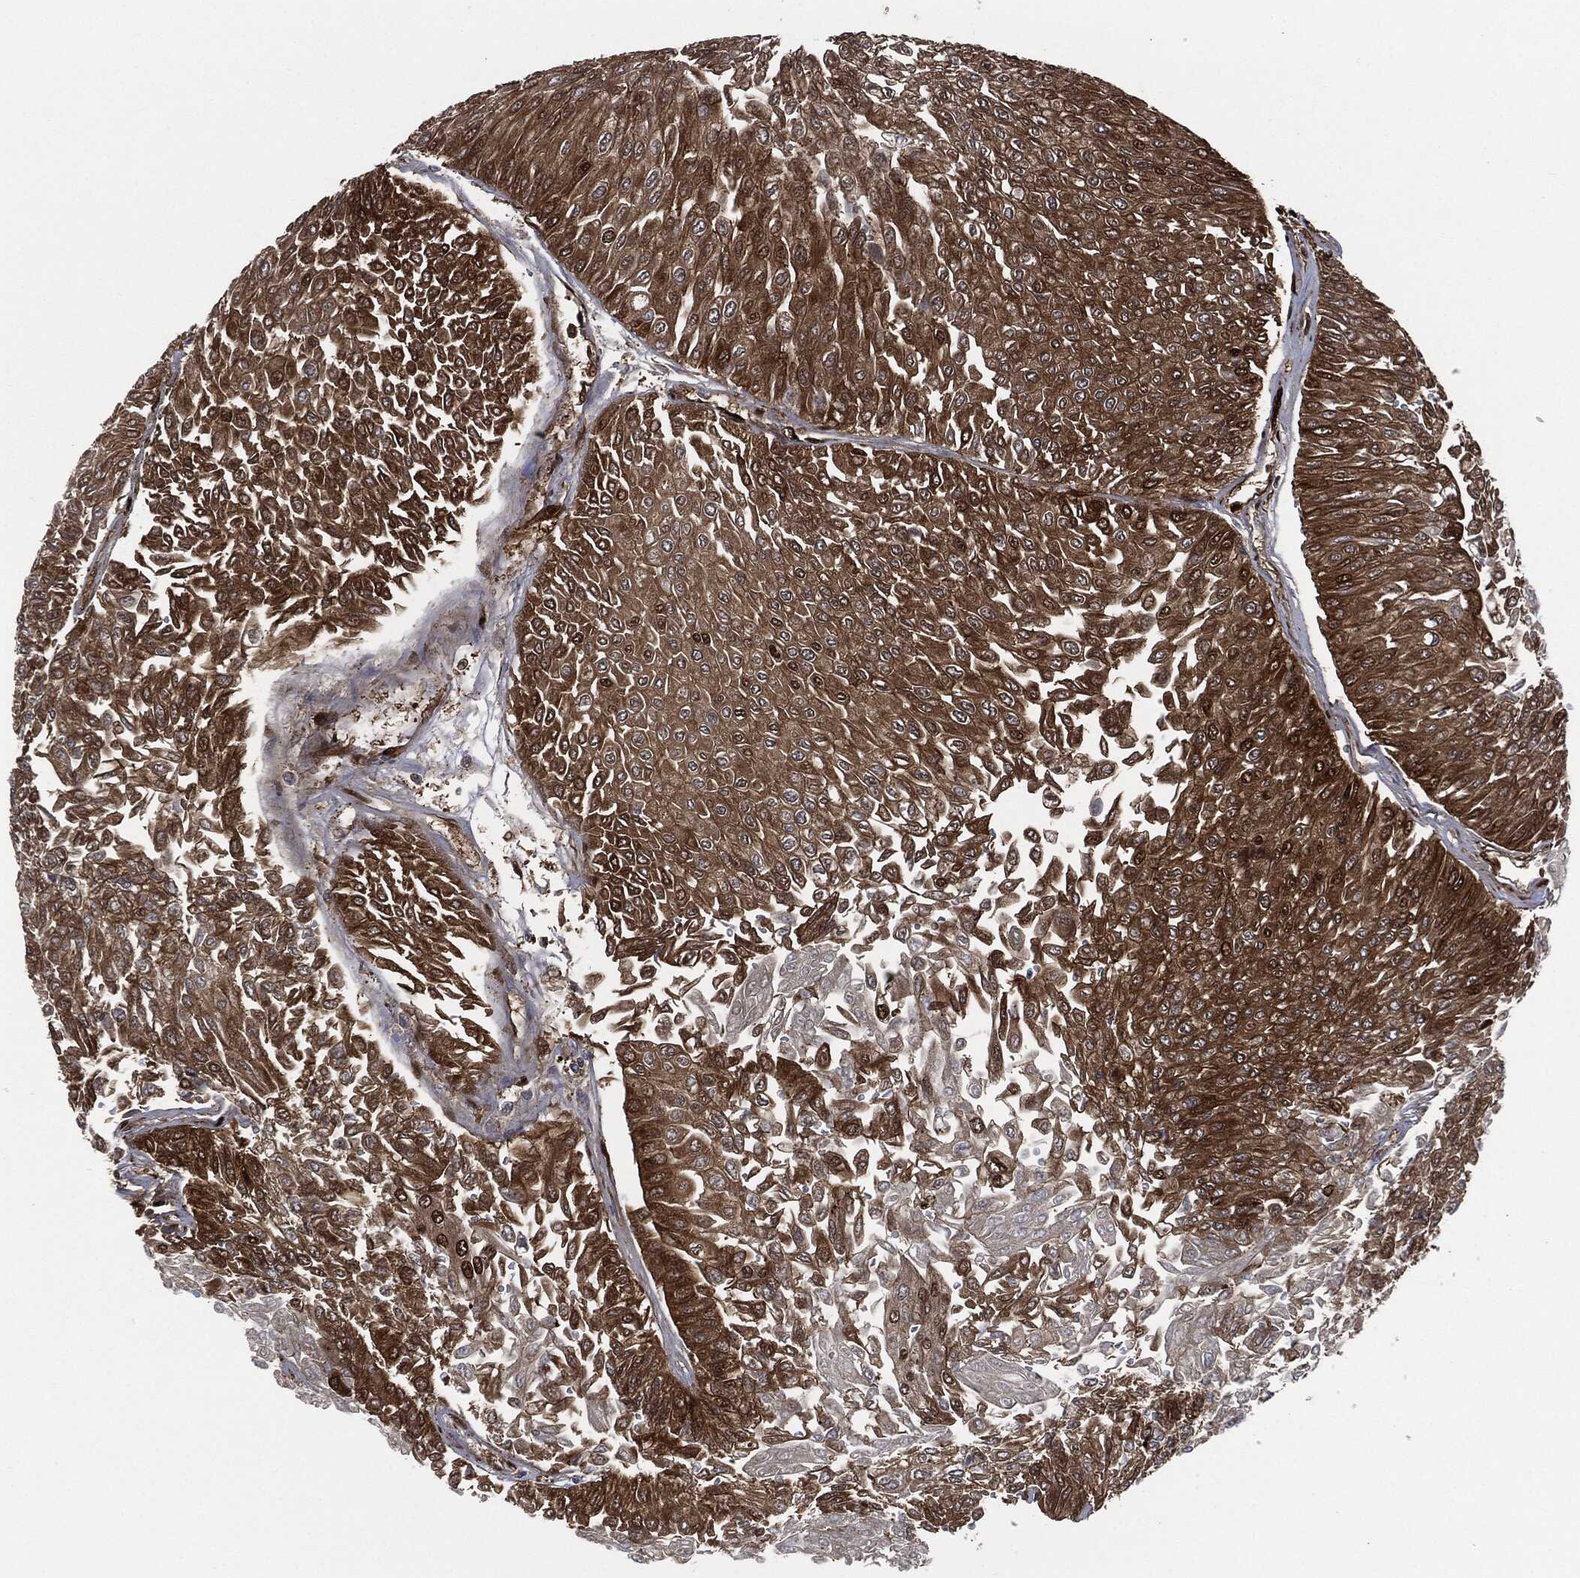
{"staining": {"intensity": "strong", "quantity": "25%-75%", "location": "cytoplasmic/membranous"}, "tissue": "urothelial cancer", "cell_type": "Tumor cells", "image_type": "cancer", "snomed": [{"axis": "morphology", "description": "Urothelial carcinoma, Low grade"}, {"axis": "topography", "description": "Urinary bladder"}], "caption": "Protein staining shows strong cytoplasmic/membranous expression in approximately 25%-75% of tumor cells in low-grade urothelial carcinoma.", "gene": "DCTN1", "patient": {"sex": "male", "age": 67}}